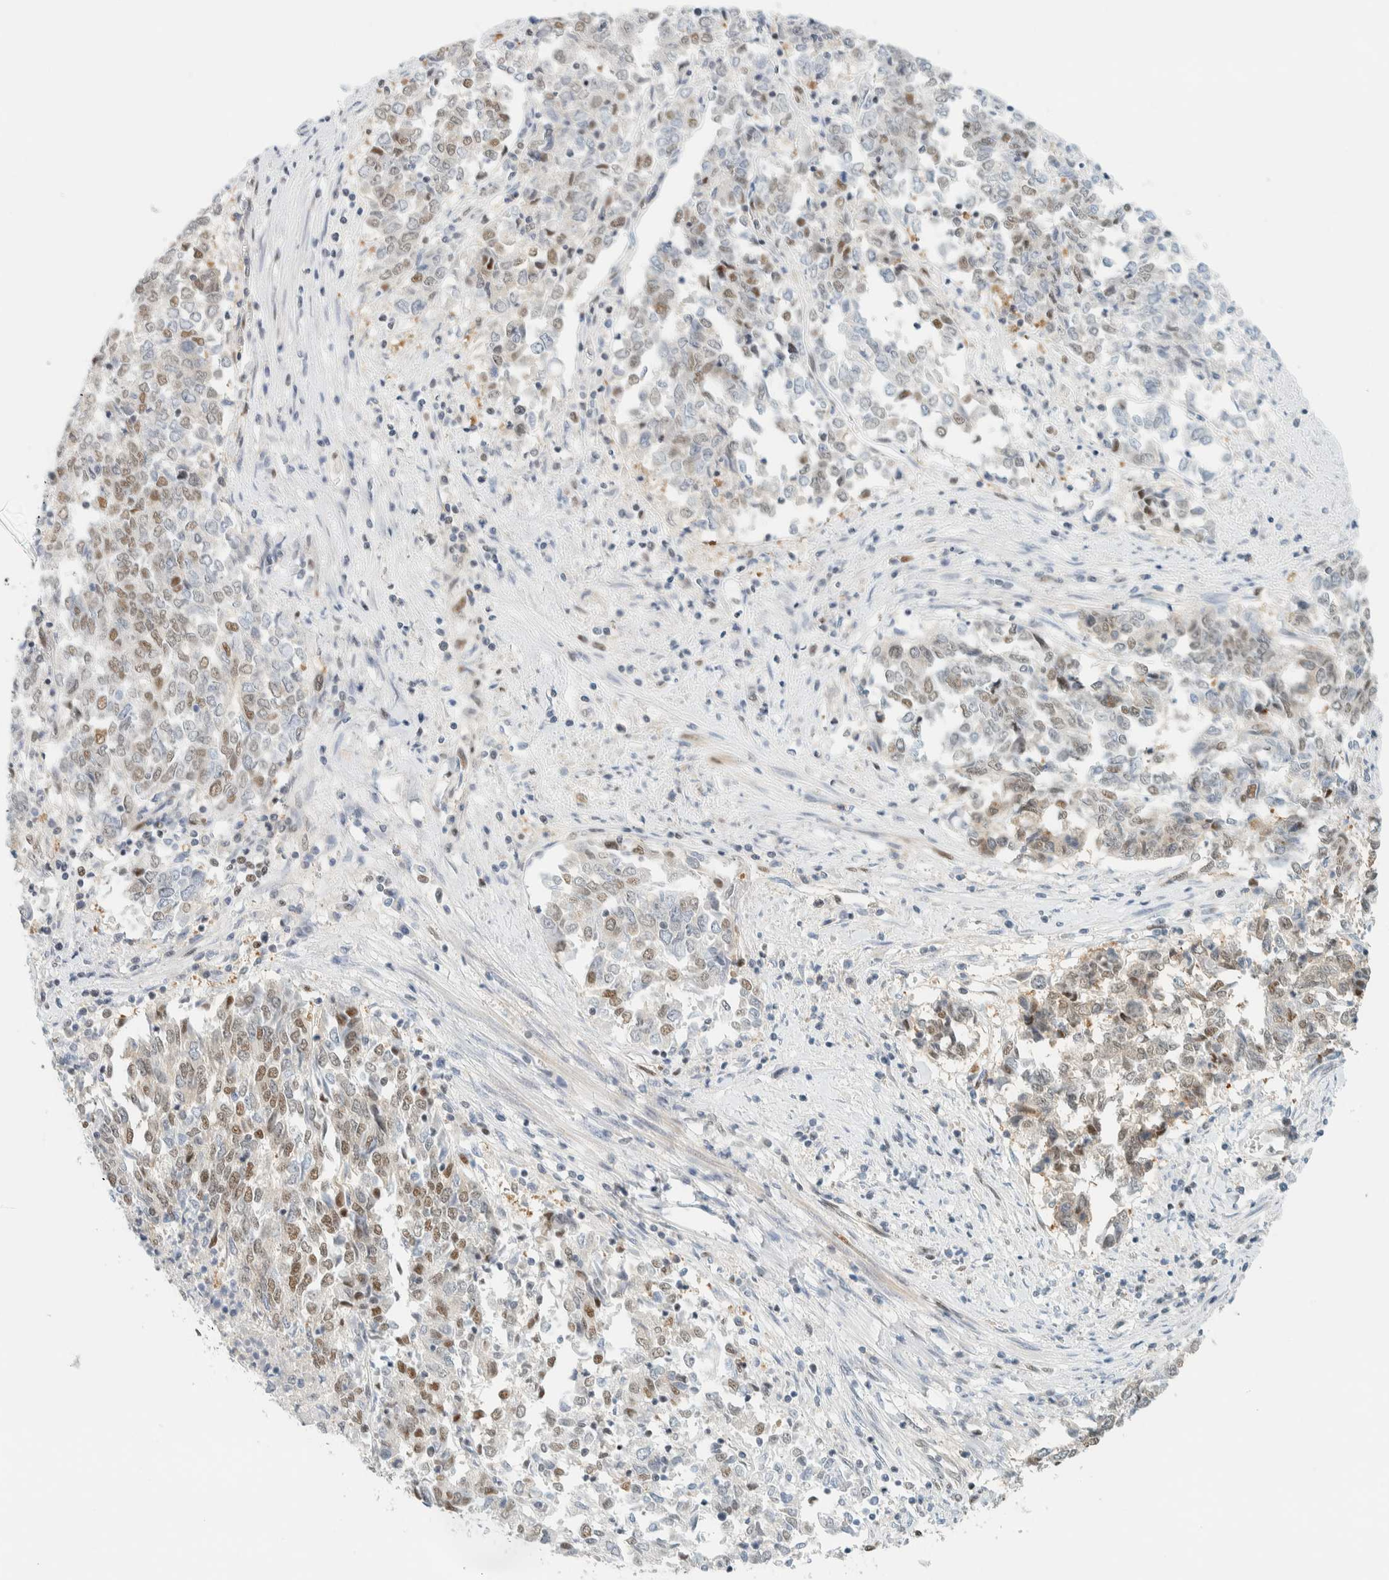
{"staining": {"intensity": "moderate", "quantity": "25%-75%", "location": "nuclear"}, "tissue": "endometrial cancer", "cell_type": "Tumor cells", "image_type": "cancer", "snomed": [{"axis": "morphology", "description": "Adenocarcinoma, NOS"}, {"axis": "topography", "description": "Endometrium"}], "caption": "IHC (DAB) staining of human adenocarcinoma (endometrial) demonstrates moderate nuclear protein staining in approximately 25%-75% of tumor cells.", "gene": "ZNF683", "patient": {"sex": "female", "age": 80}}